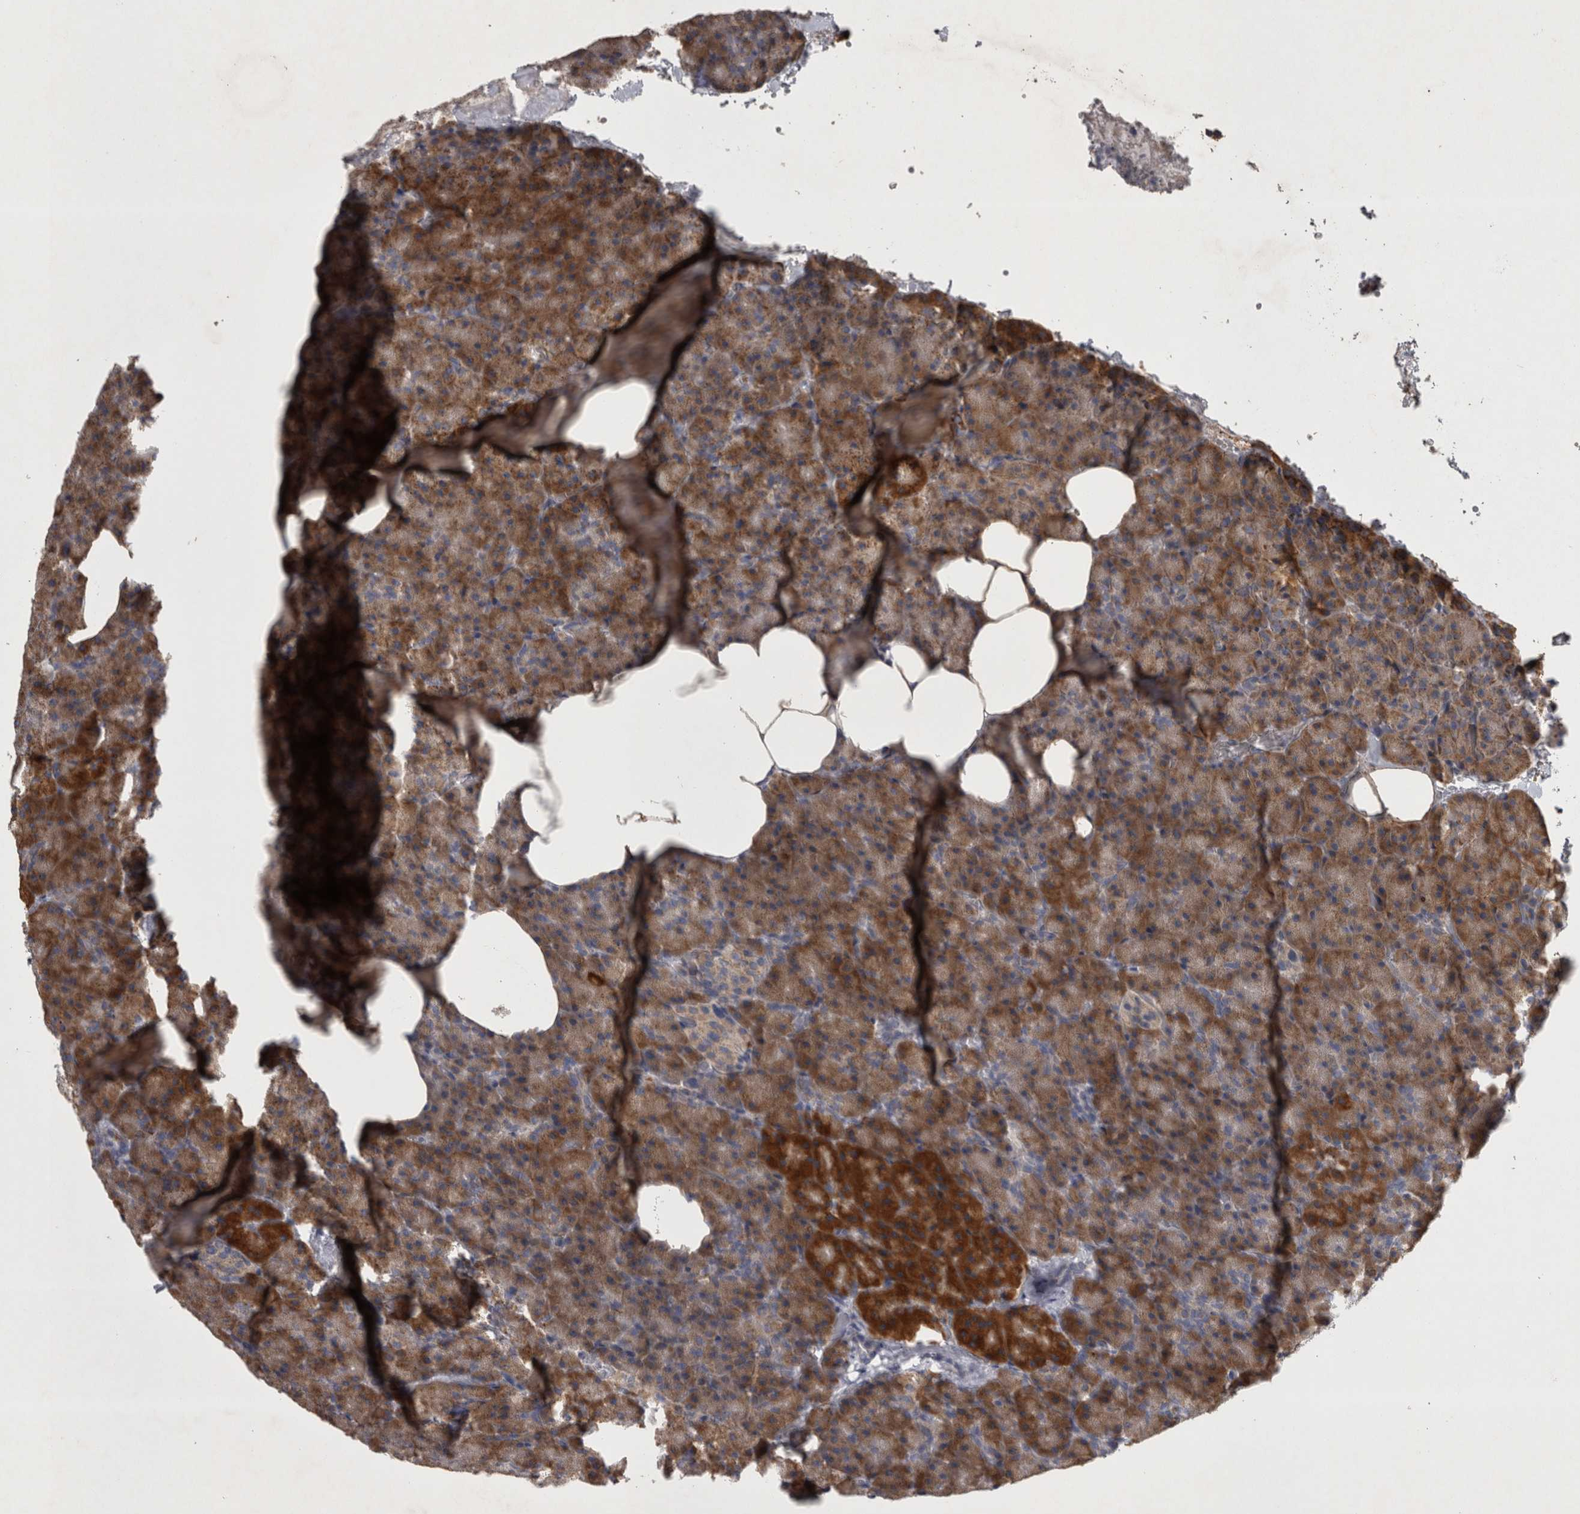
{"staining": {"intensity": "strong", "quantity": ">75%", "location": "cytoplasmic/membranous"}, "tissue": "pancreas", "cell_type": "Exocrine glandular cells", "image_type": "normal", "snomed": [{"axis": "morphology", "description": "Normal tissue, NOS"}, {"axis": "morphology", "description": "Carcinoid, malignant, NOS"}, {"axis": "topography", "description": "Pancreas"}], "caption": "Pancreas stained with DAB (3,3'-diaminobenzidine) immunohistochemistry (IHC) exhibits high levels of strong cytoplasmic/membranous positivity in about >75% of exocrine glandular cells.", "gene": "DBT", "patient": {"sex": "female", "age": 35}}